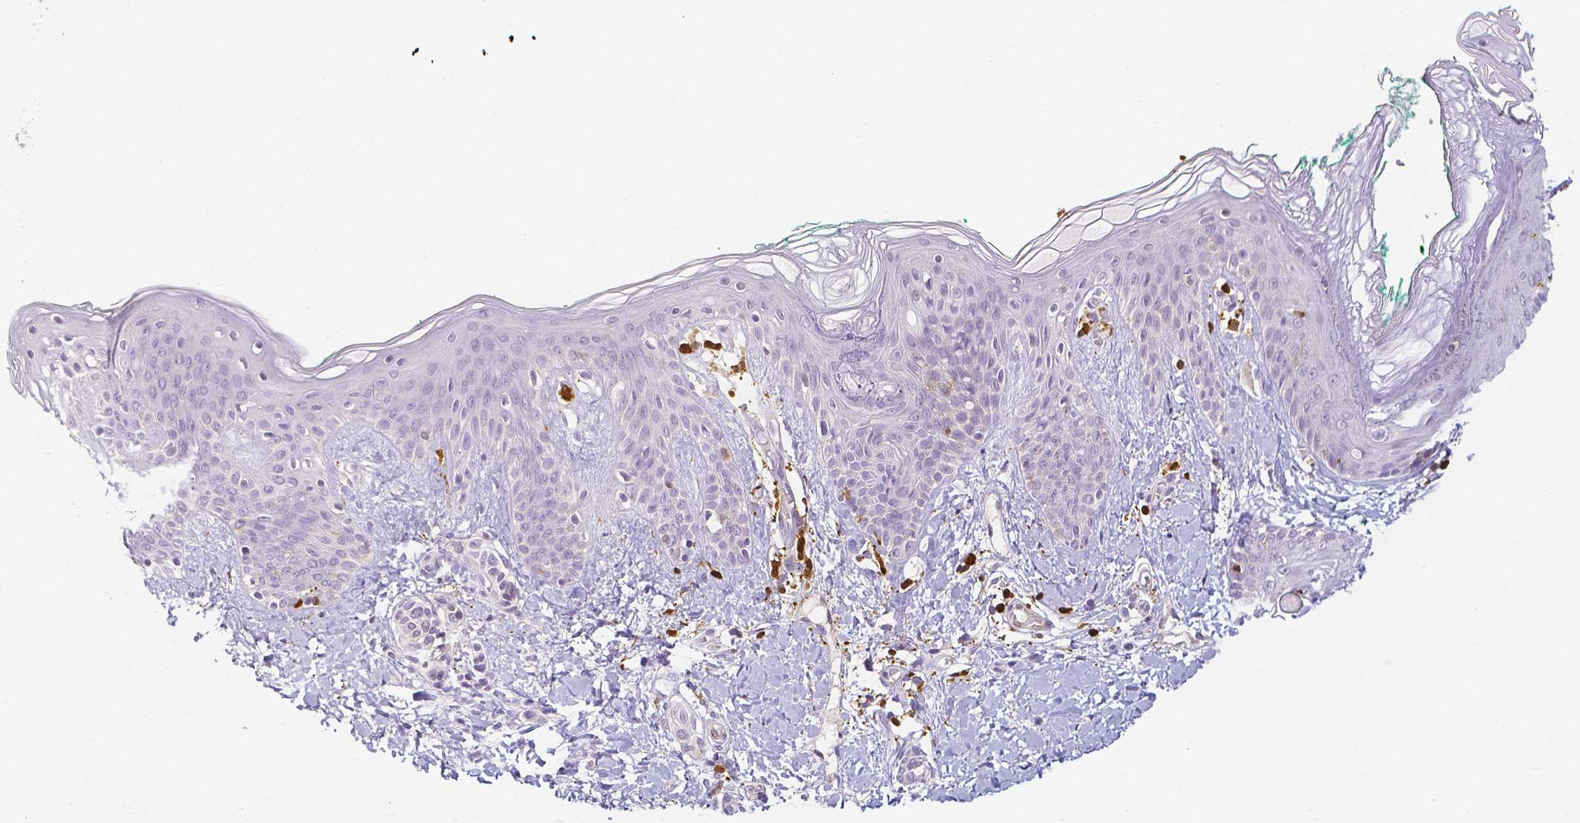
{"staining": {"intensity": "negative", "quantity": "none", "location": "none"}, "tissue": "skin", "cell_type": "Fibroblasts", "image_type": "normal", "snomed": [{"axis": "morphology", "description": "Normal tissue, NOS"}, {"axis": "topography", "description": "Skin"}], "caption": "This is an IHC histopathology image of benign skin. There is no expression in fibroblasts.", "gene": "COTL1", "patient": {"sex": "male", "age": 16}}